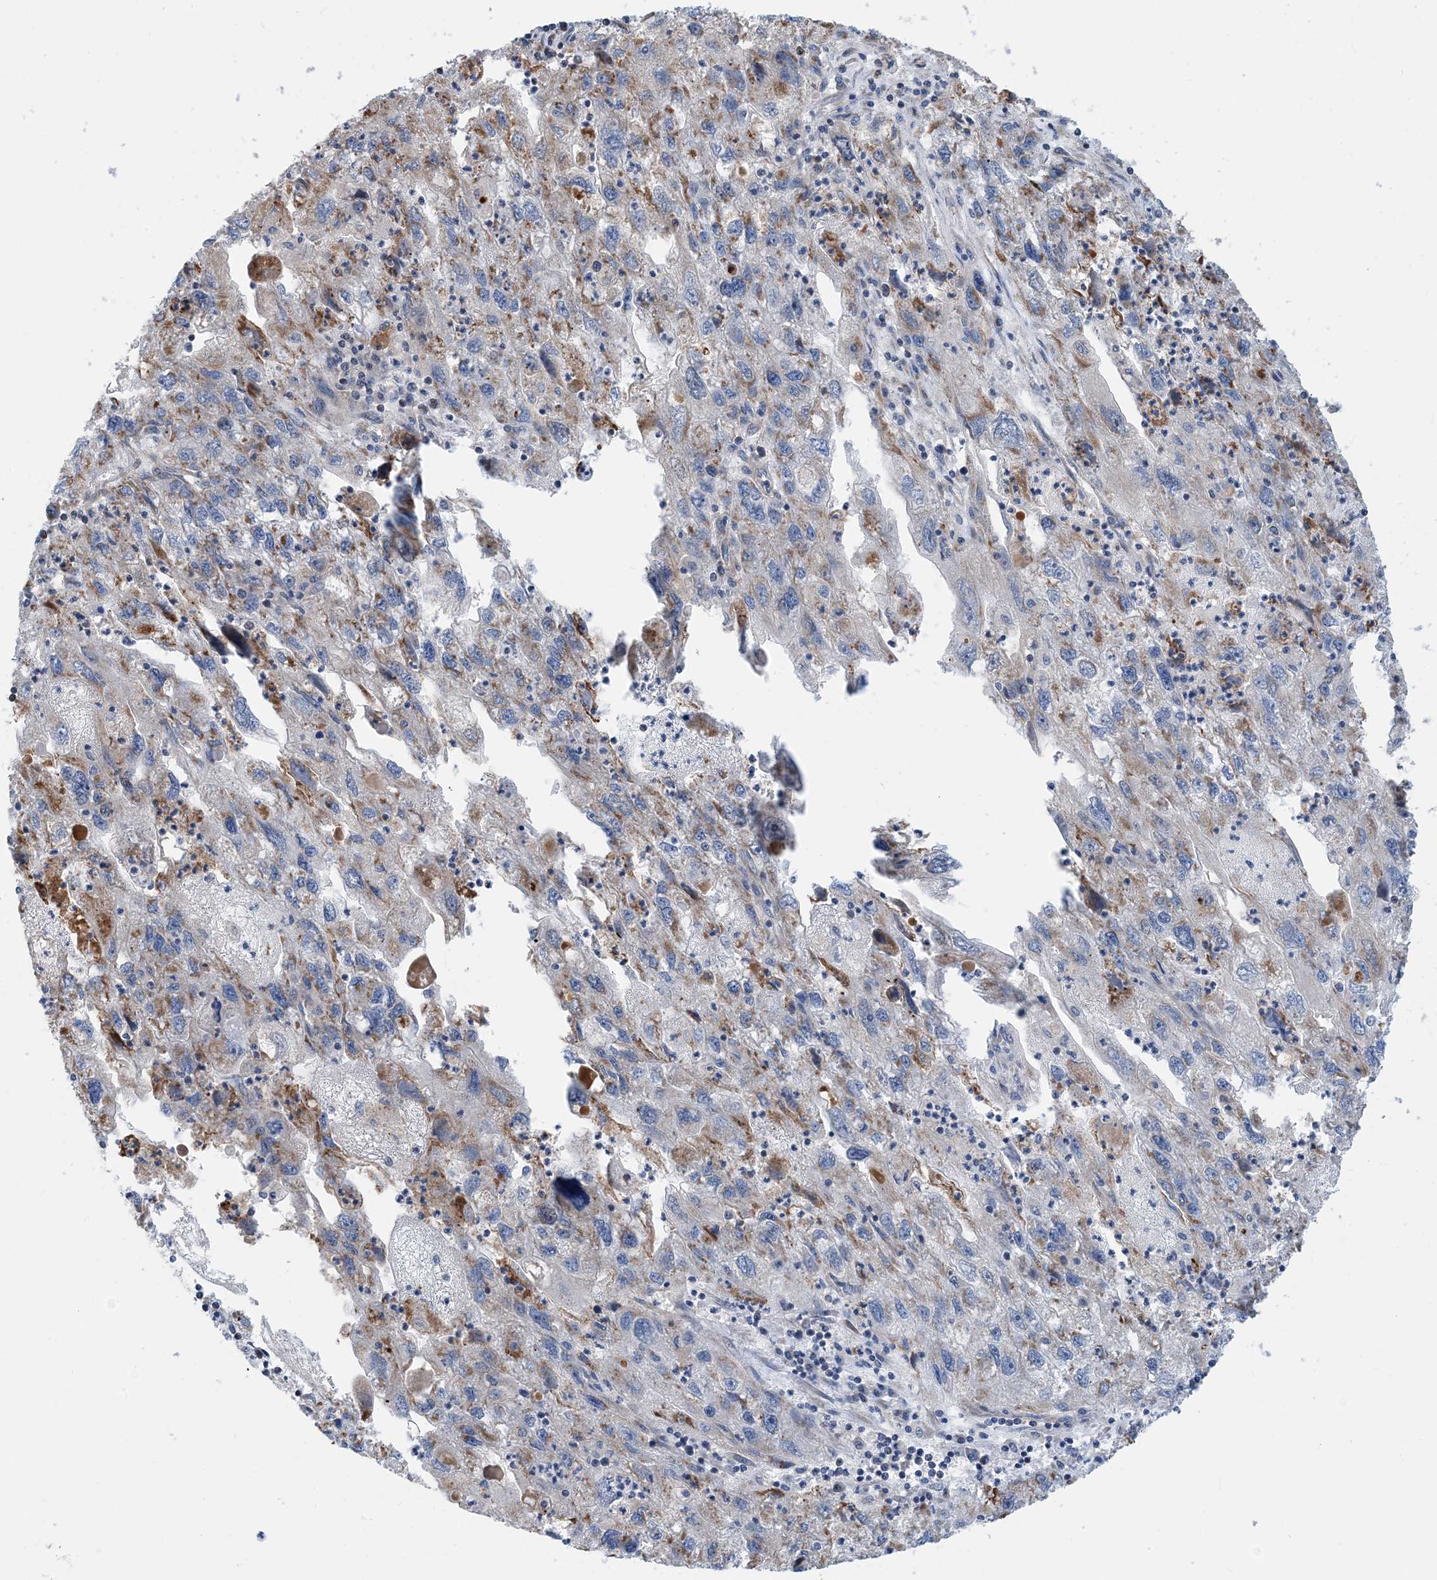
{"staining": {"intensity": "moderate", "quantity": "<25%", "location": "cytoplasmic/membranous"}, "tissue": "endometrial cancer", "cell_type": "Tumor cells", "image_type": "cancer", "snomed": [{"axis": "morphology", "description": "Adenocarcinoma, NOS"}, {"axis": "topography", "description": "Endometrium"}], "caption": "A high-resolution image shows IHC staining of adenocarcinoma (endometrial), which displays moderate cytoplasmic/membranous expression in approximately <25% of tumor cells.", "gene": "PCDHGA1", "patient": {"sex": "female", "age": 49}}